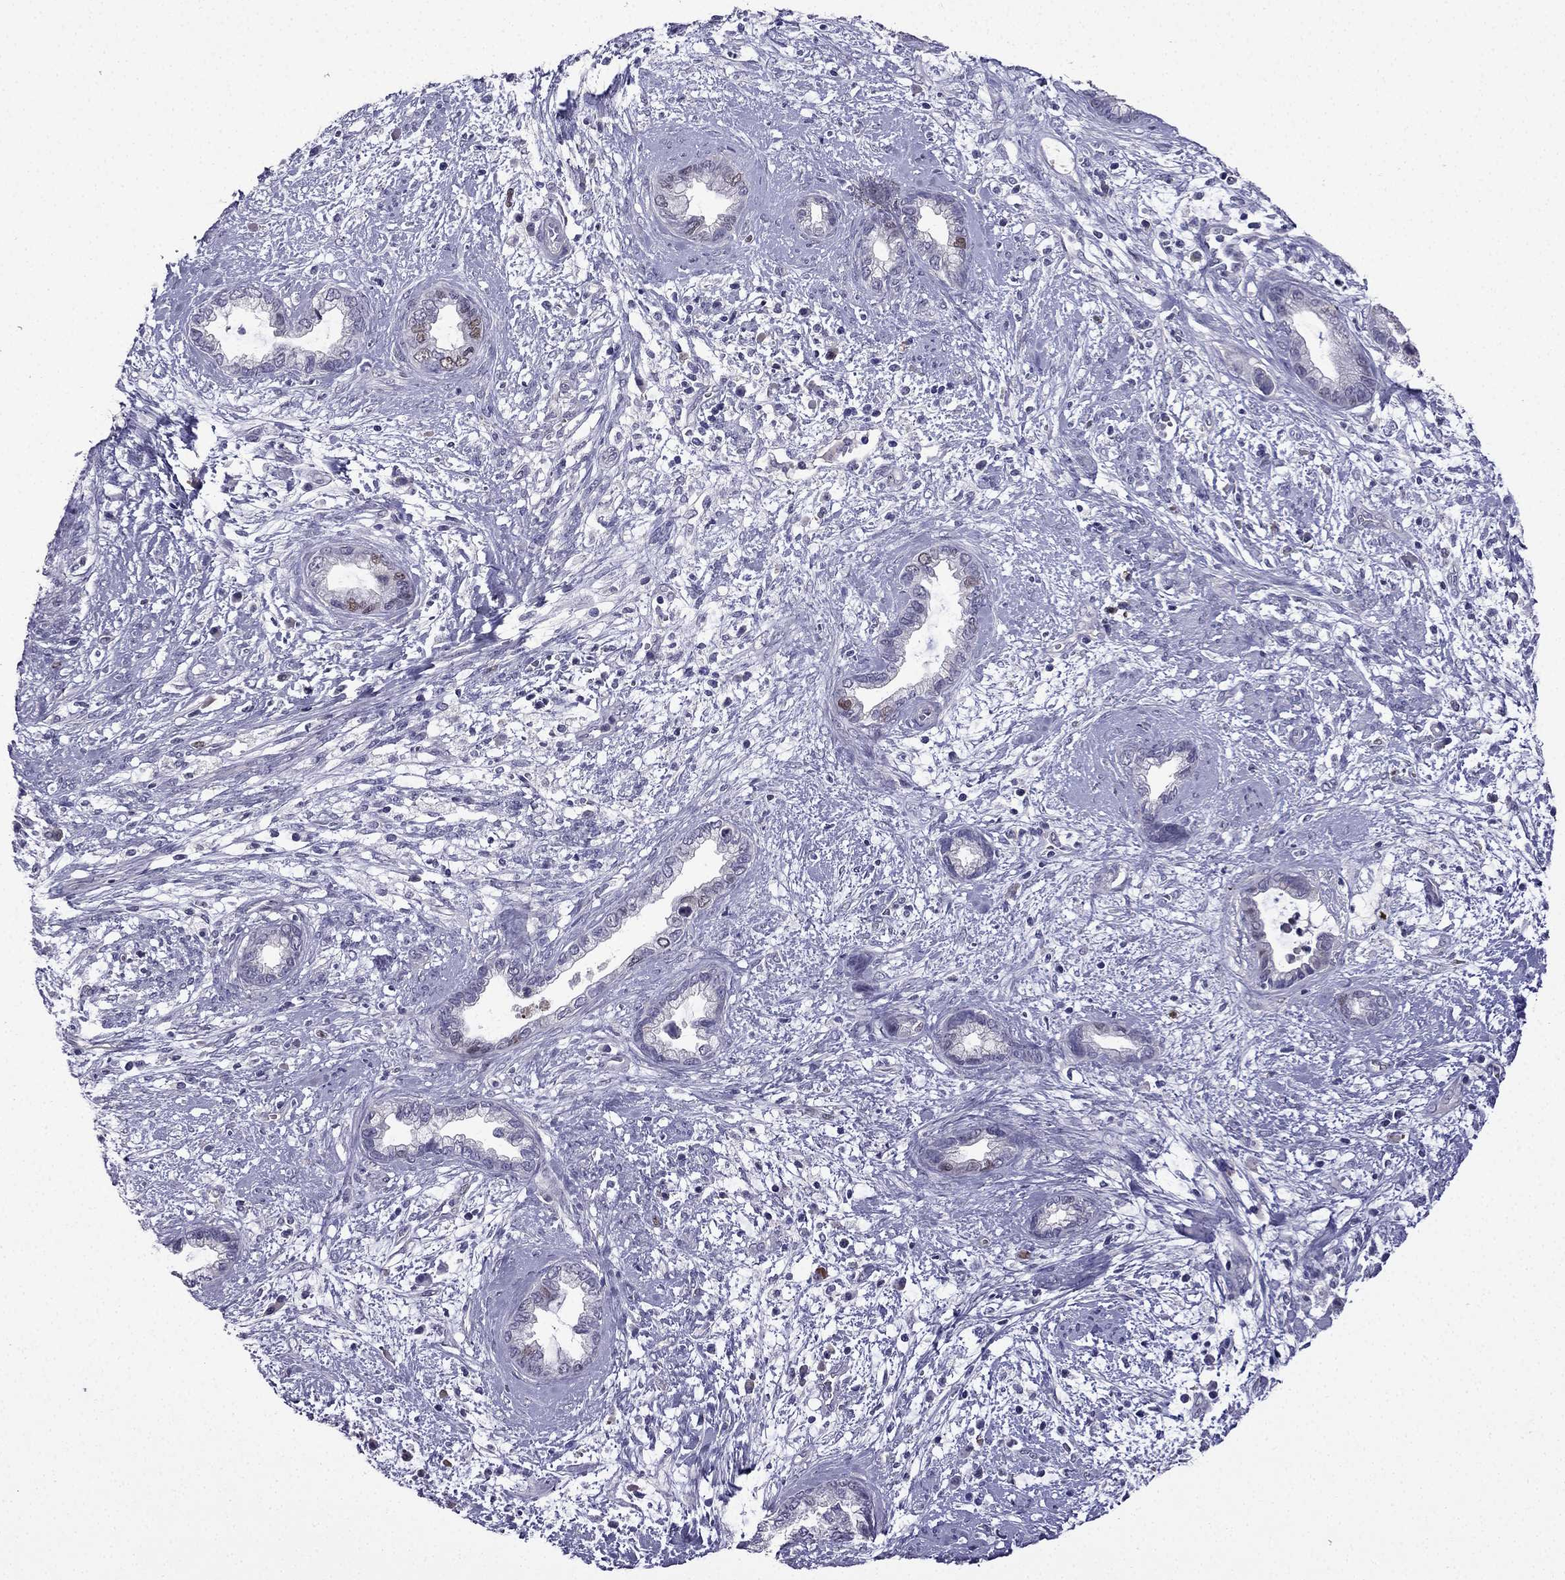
{"staining": {"intensity": "weak", "quantity": "<25%", "location": "nuclear"}, "tissue": "cervical cancer", "cell_type": "Tumor cells", "image_type": "cancer", "snomed": [{"axis": "morphology", "description": "Adenocarcinoma, NOS"}, {"axis": "topography", "description": "Cervix"}], "caption": "Immunohistochemistry (IHC) photomicrograph of cervical adenocarcinoma stained for a protein (brown), which reveals no staining in tumor cells.", "gene": "UHRF1", "patient": {"sex": "female", "age": 62}}